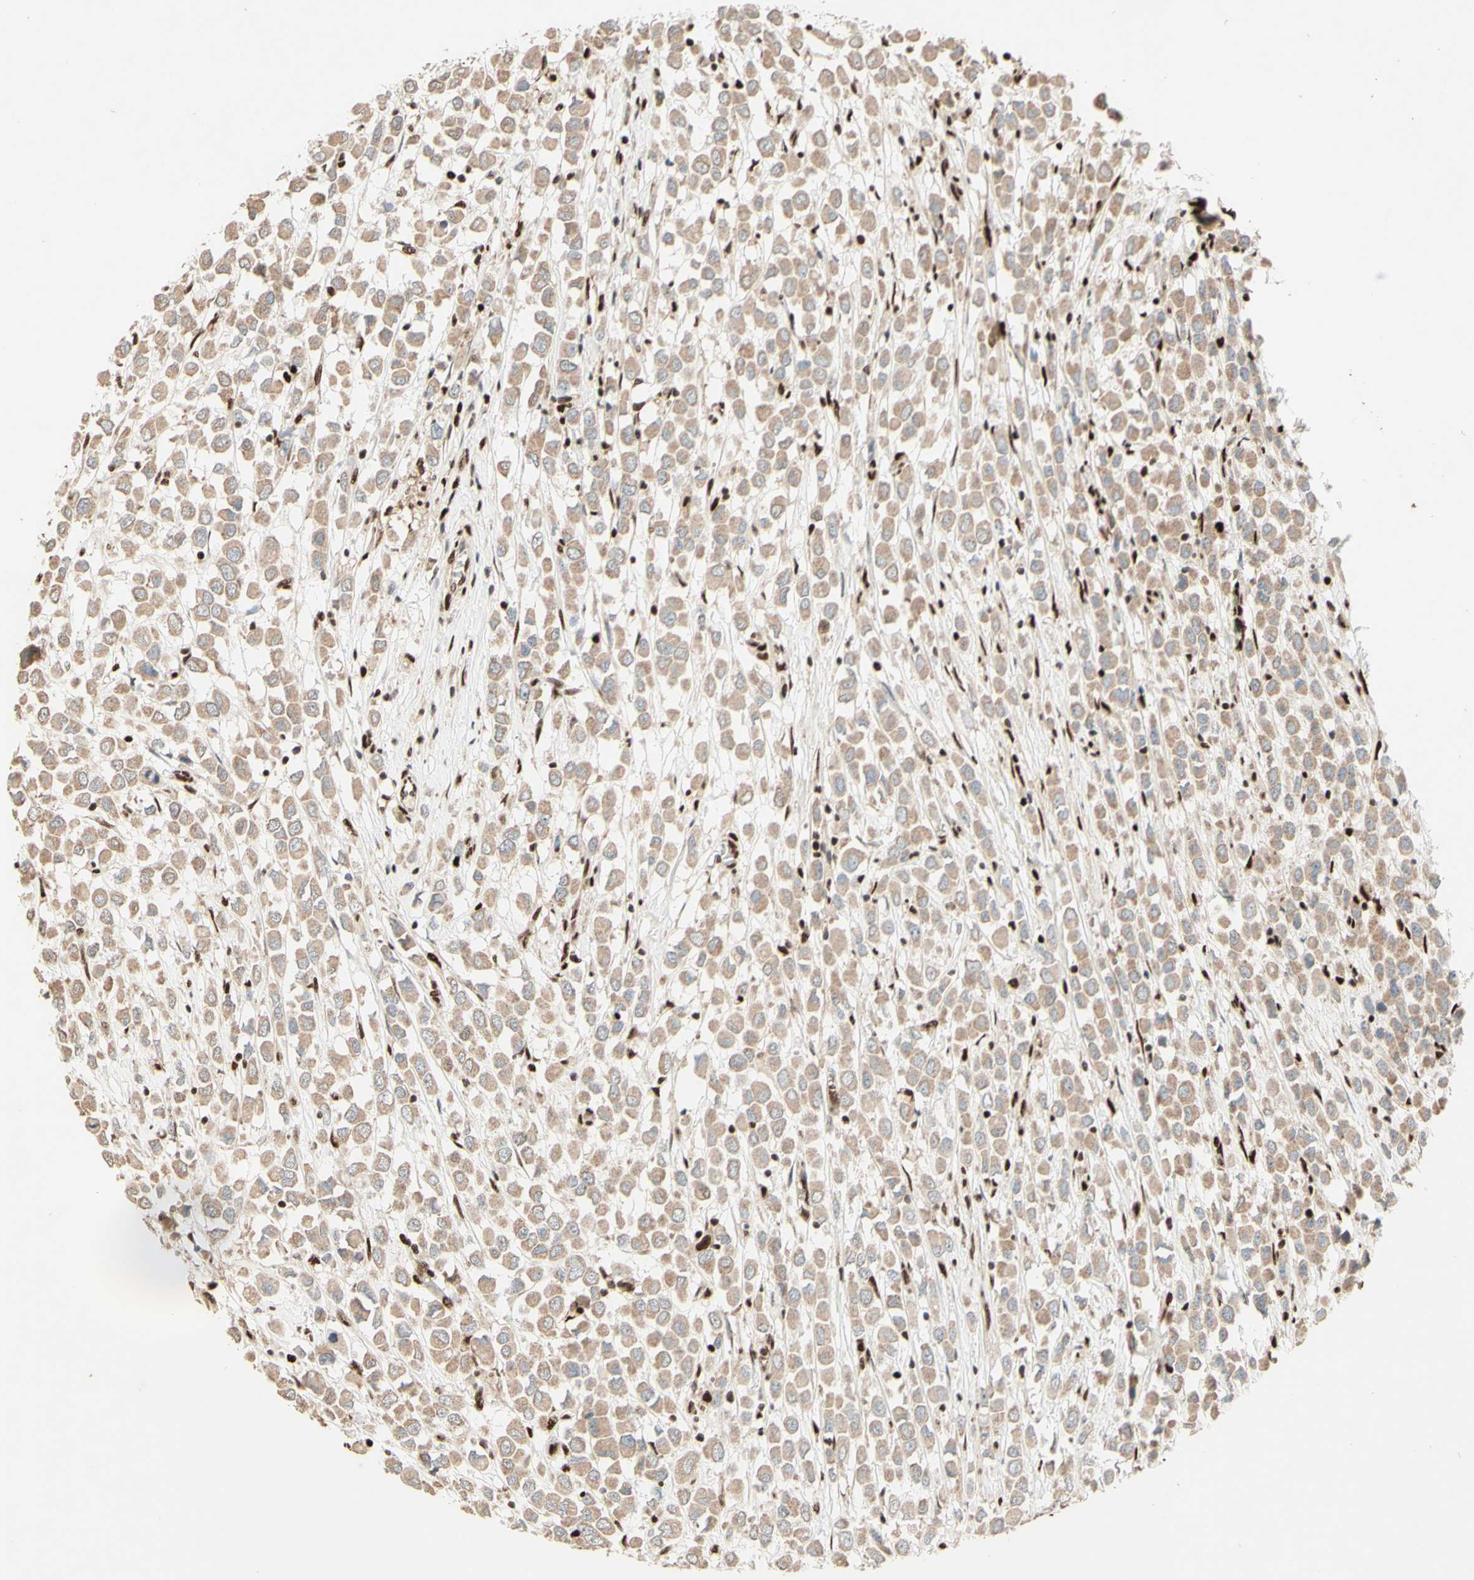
{"staining": {"intensity": "weak", "quantity": ">75%", "location": "cytoplasmic/membranous"}, "tissue": "breast cancer", "cell_type": "Tumor cells", "image_type": "cancer", "snomed": [{"axis": "morphology", "description": "Duct carcinoma"}, {"axis": "topography", "description": "Breast"}], "caption": "Immunohistochemical staining of human breast invasive ductal carcinoma shows low levels of weak cytoplasmic/membranous protein staining in about >75% of tumor cells. Using DAB (3,3'-diaminobenzidine) (brown) and hematoxylin (blue) stains, captured at high magnification using brightfield microscopy.", "gene": "NR3C1", "patient": {"sex": "female", "age": 61}}